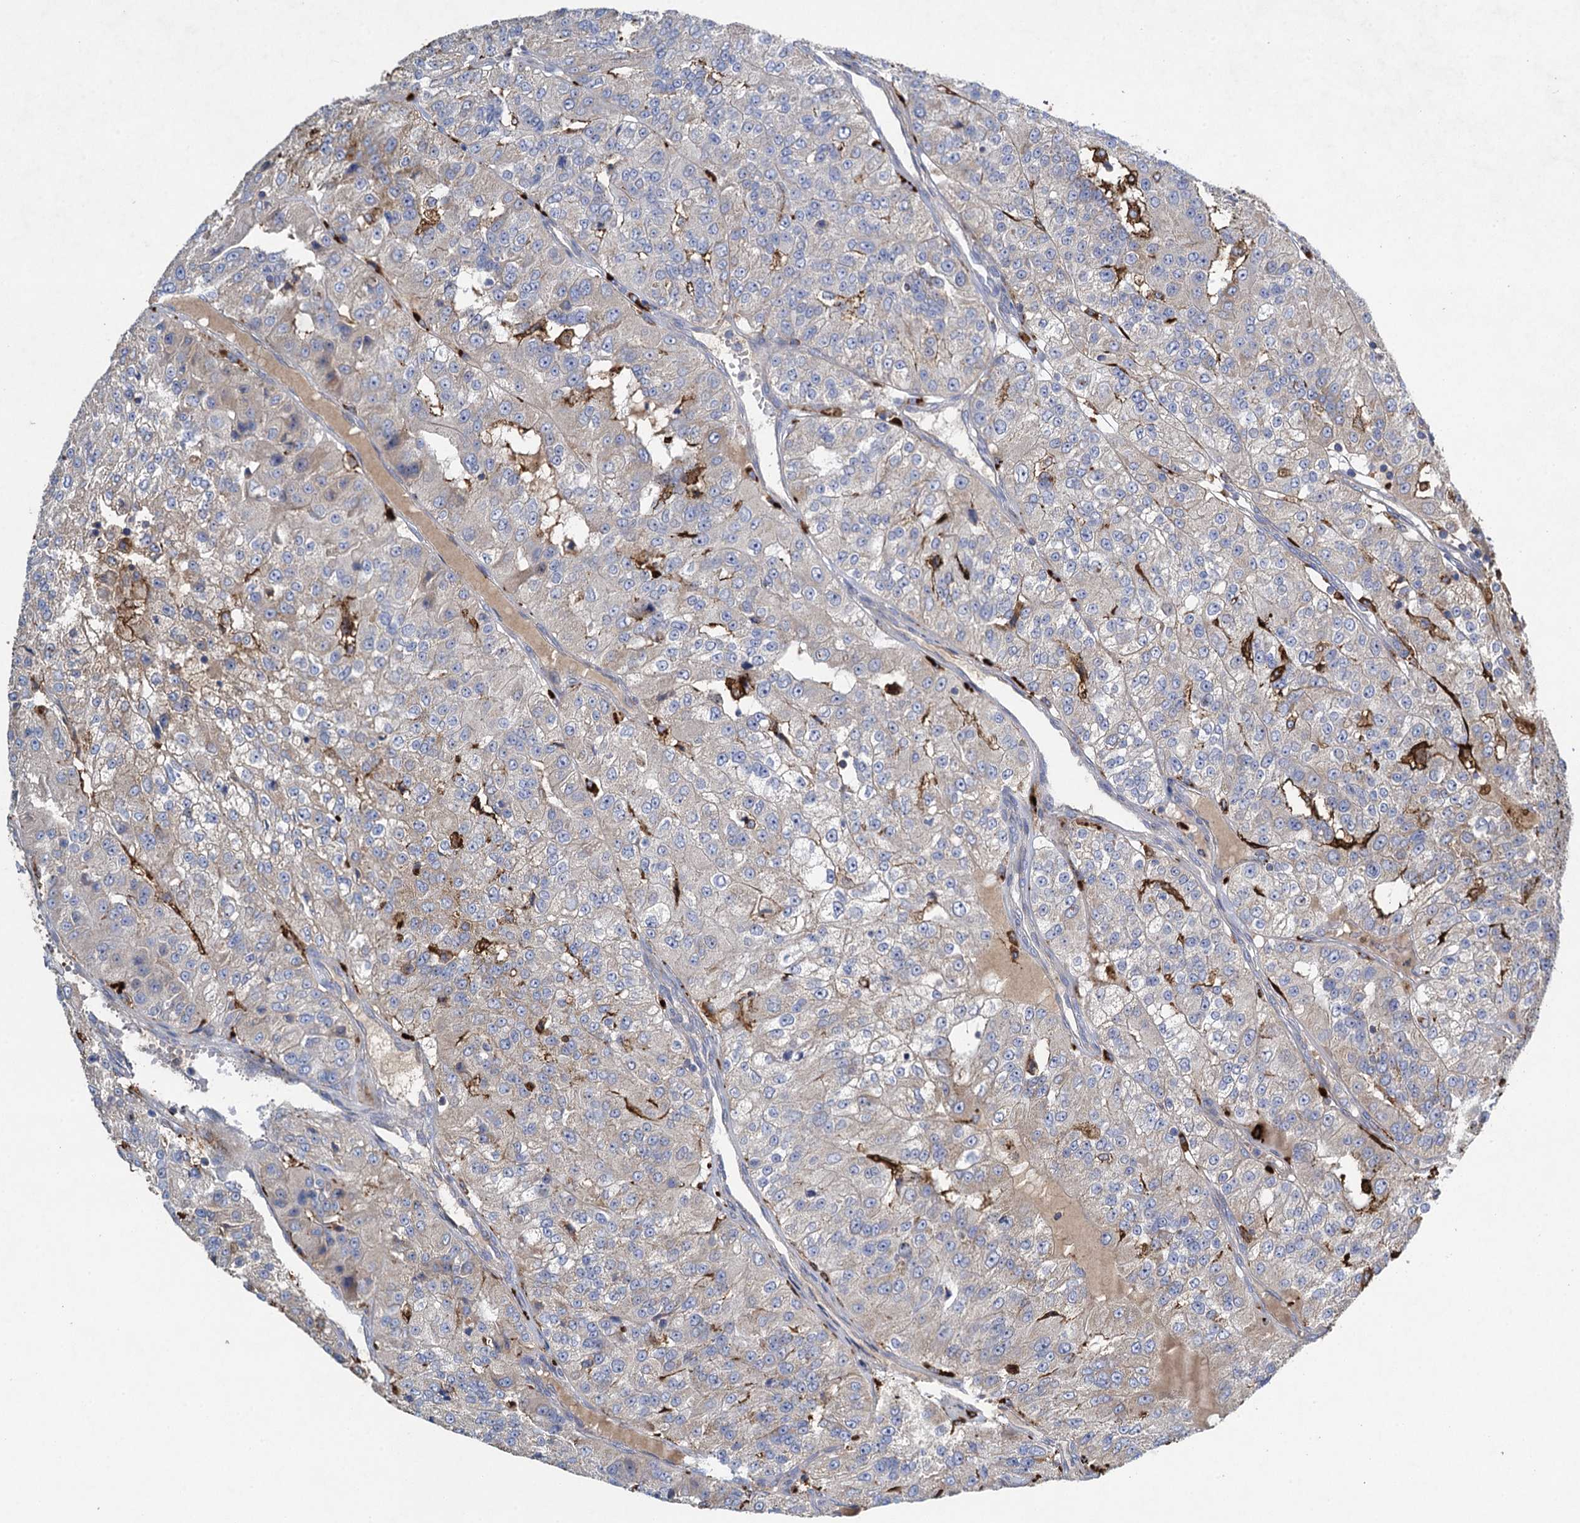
{"staining": {"intensity": "weak", "quantity": "<25%", "location": "cytoplasmic/membranous"}, "tissue": "renal cancer", "cell_type": "Tumor cells", "image_type": "cancer", "snomed": [{"axis": "morphology", "description": "Adenocarcinoma, NOS"}, {"axis": "topography", "description": "Kidney"}], "caption": "The photomicrograph shows no significant expression in tumor cells of renal cancer. (DAB IHC, high magnification).", "gene": "TXNDC11", "patient": {"sex": "female", "age": 63}}